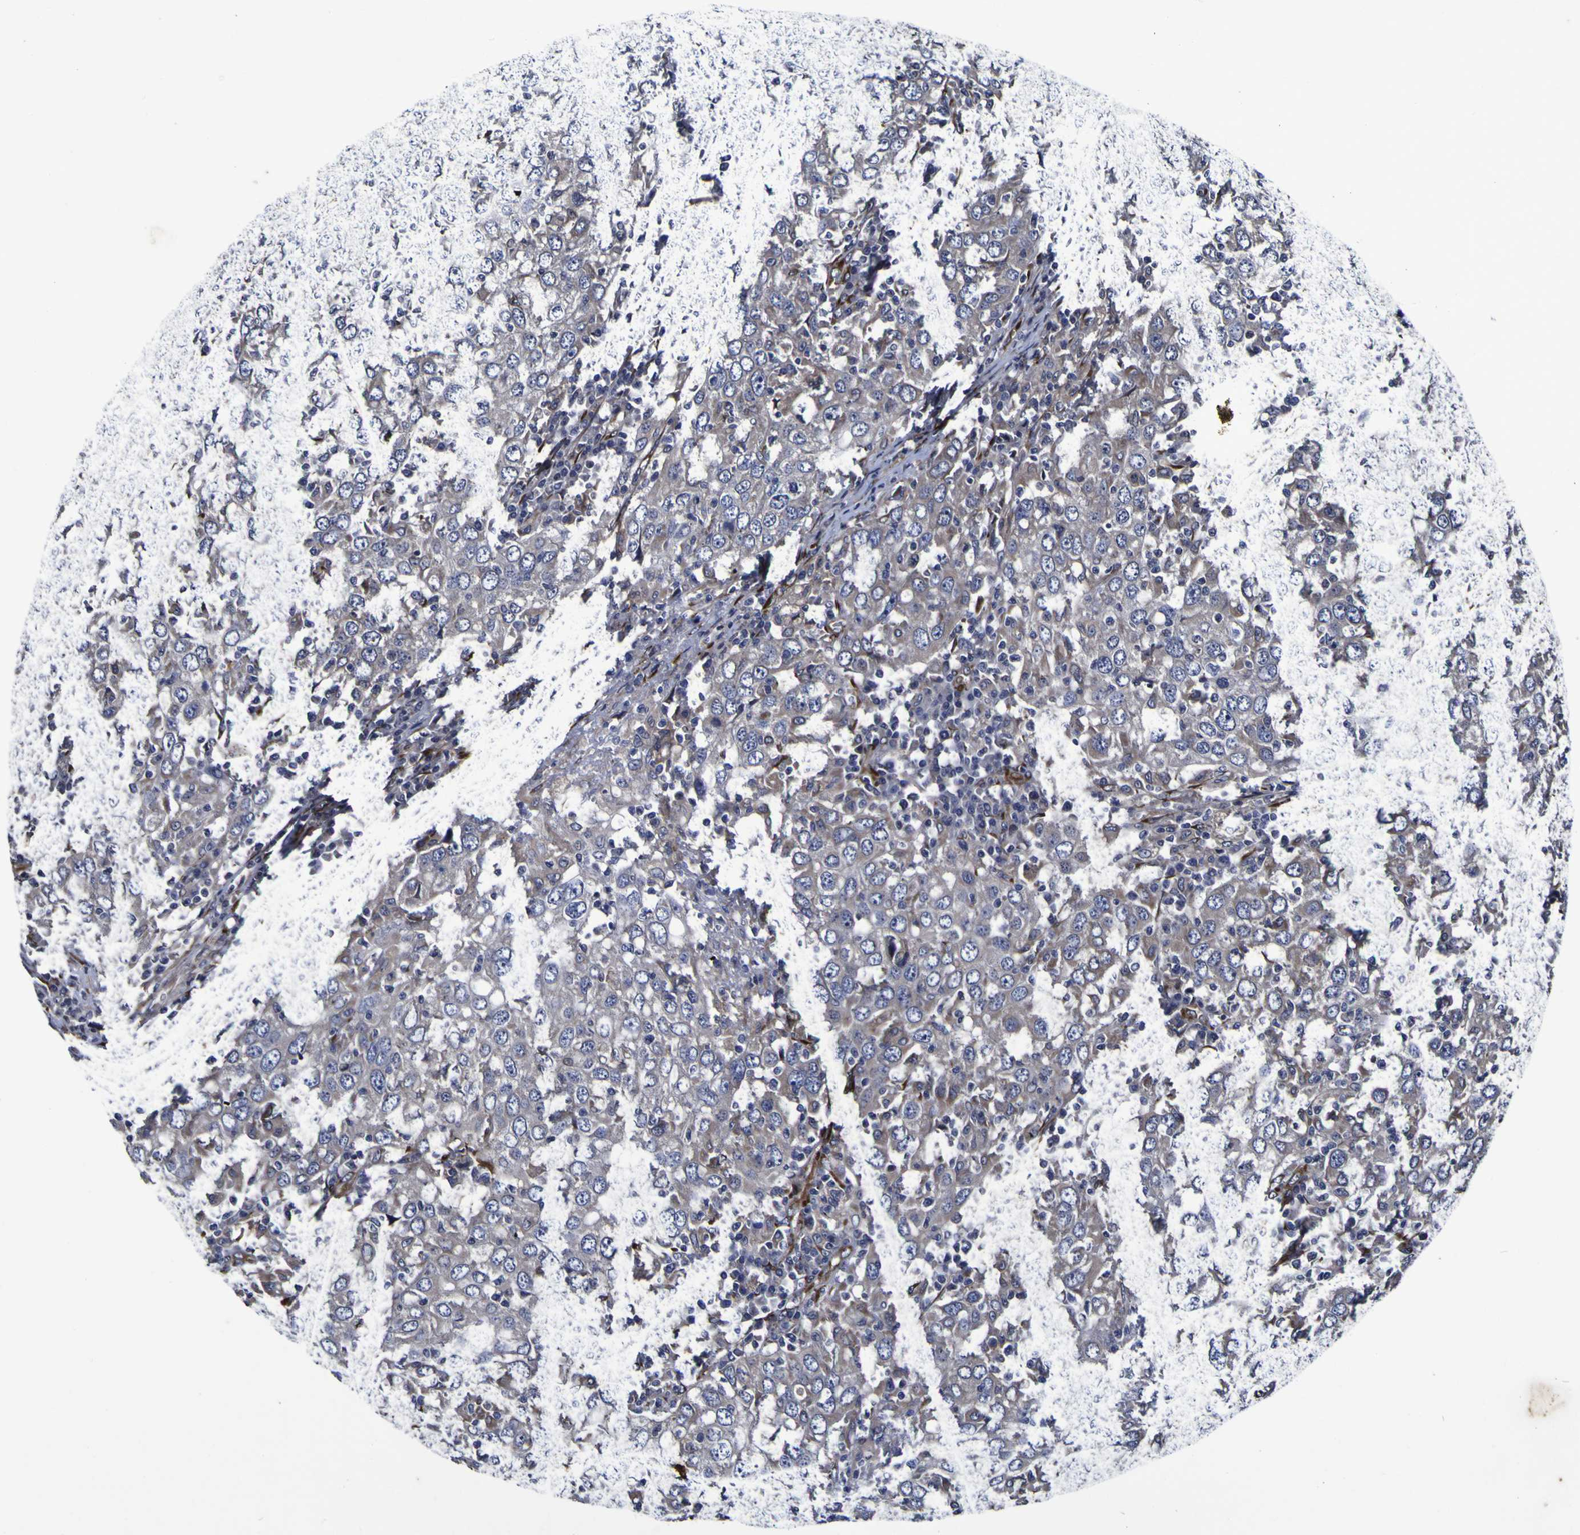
{"staining": {"intensity": "negative", "quantity": "none", "location": "none"}, "tissue": "head and neck cancer", "cell_type": "Tumor cells", "image_type": "cancer", "snomed": [{"axis": "morphology", "description": "Adenocarcinoma, NOS"}, {"axis": "topography", "description": "Salivary gland"}, {"axis": "topography", "description": "Head-Neck"}], "caption": "Tumor cells show no significant protein expression in head and neck cancer (adenocarcinoma).", "gene": "P3H1", "patient": {"sex": "female", "age": 65}}